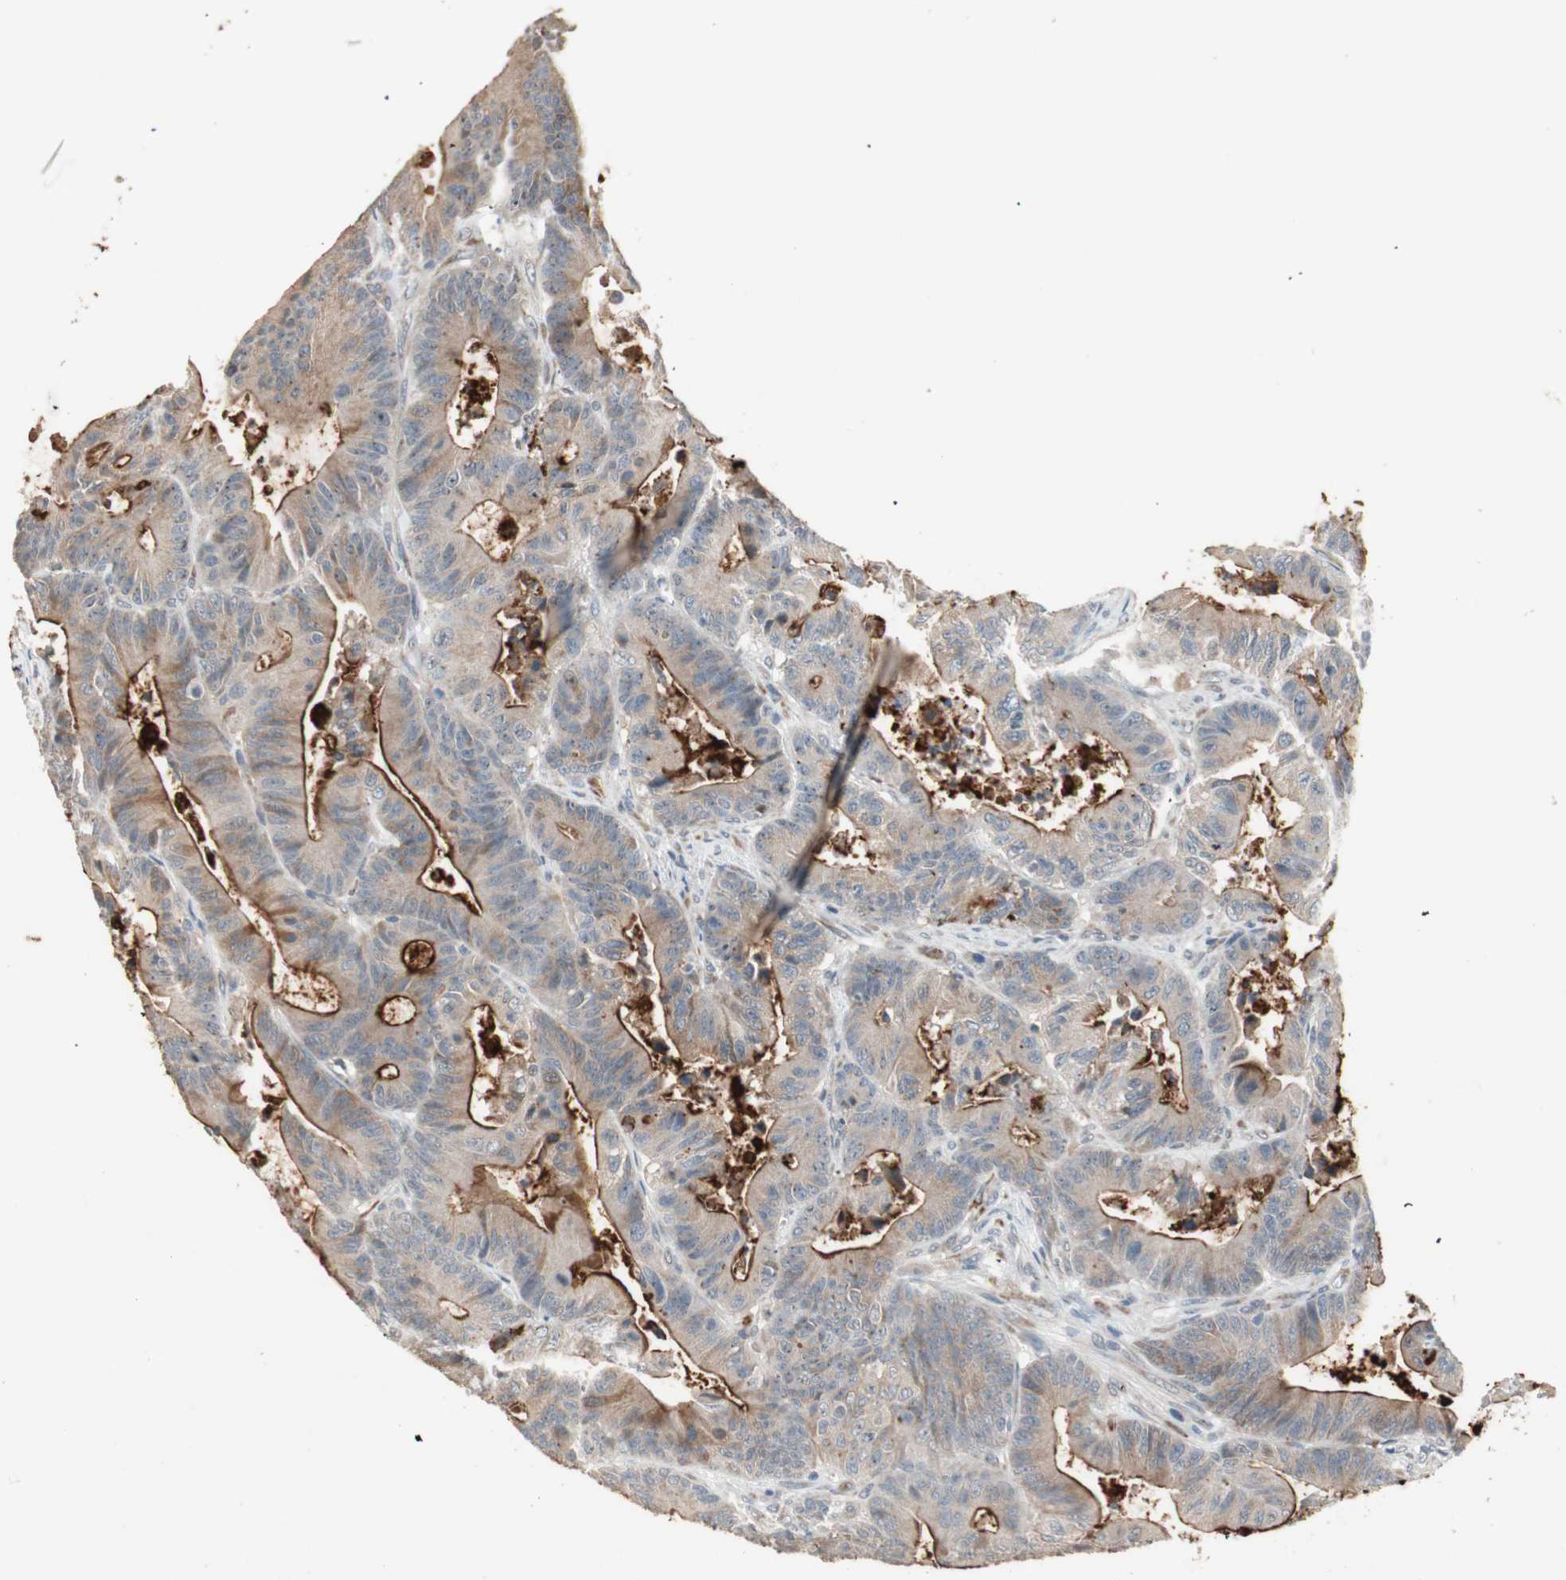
{"staining": {"intensity": "strong", "quantity": ">75%", "location": "cytoplasmic/membranous"}, "tissue": "colorectal cancer", "cell_type": "Tumor cells", "image_type": "cancer", "snomed": [{"axis": "morphology", "description": "Adenocarcinoma, NOS"}, {"axis": "topography", "description": "Colon"}], "caption": "Protein expression analysis of colorectal cancer (adenocarcinoma) exhibits strong cytoplasmic/membranous positivity in about >75% of tumor cells.", "gene": "TASOR", "patient": {"sex": "female", "age": 84}}